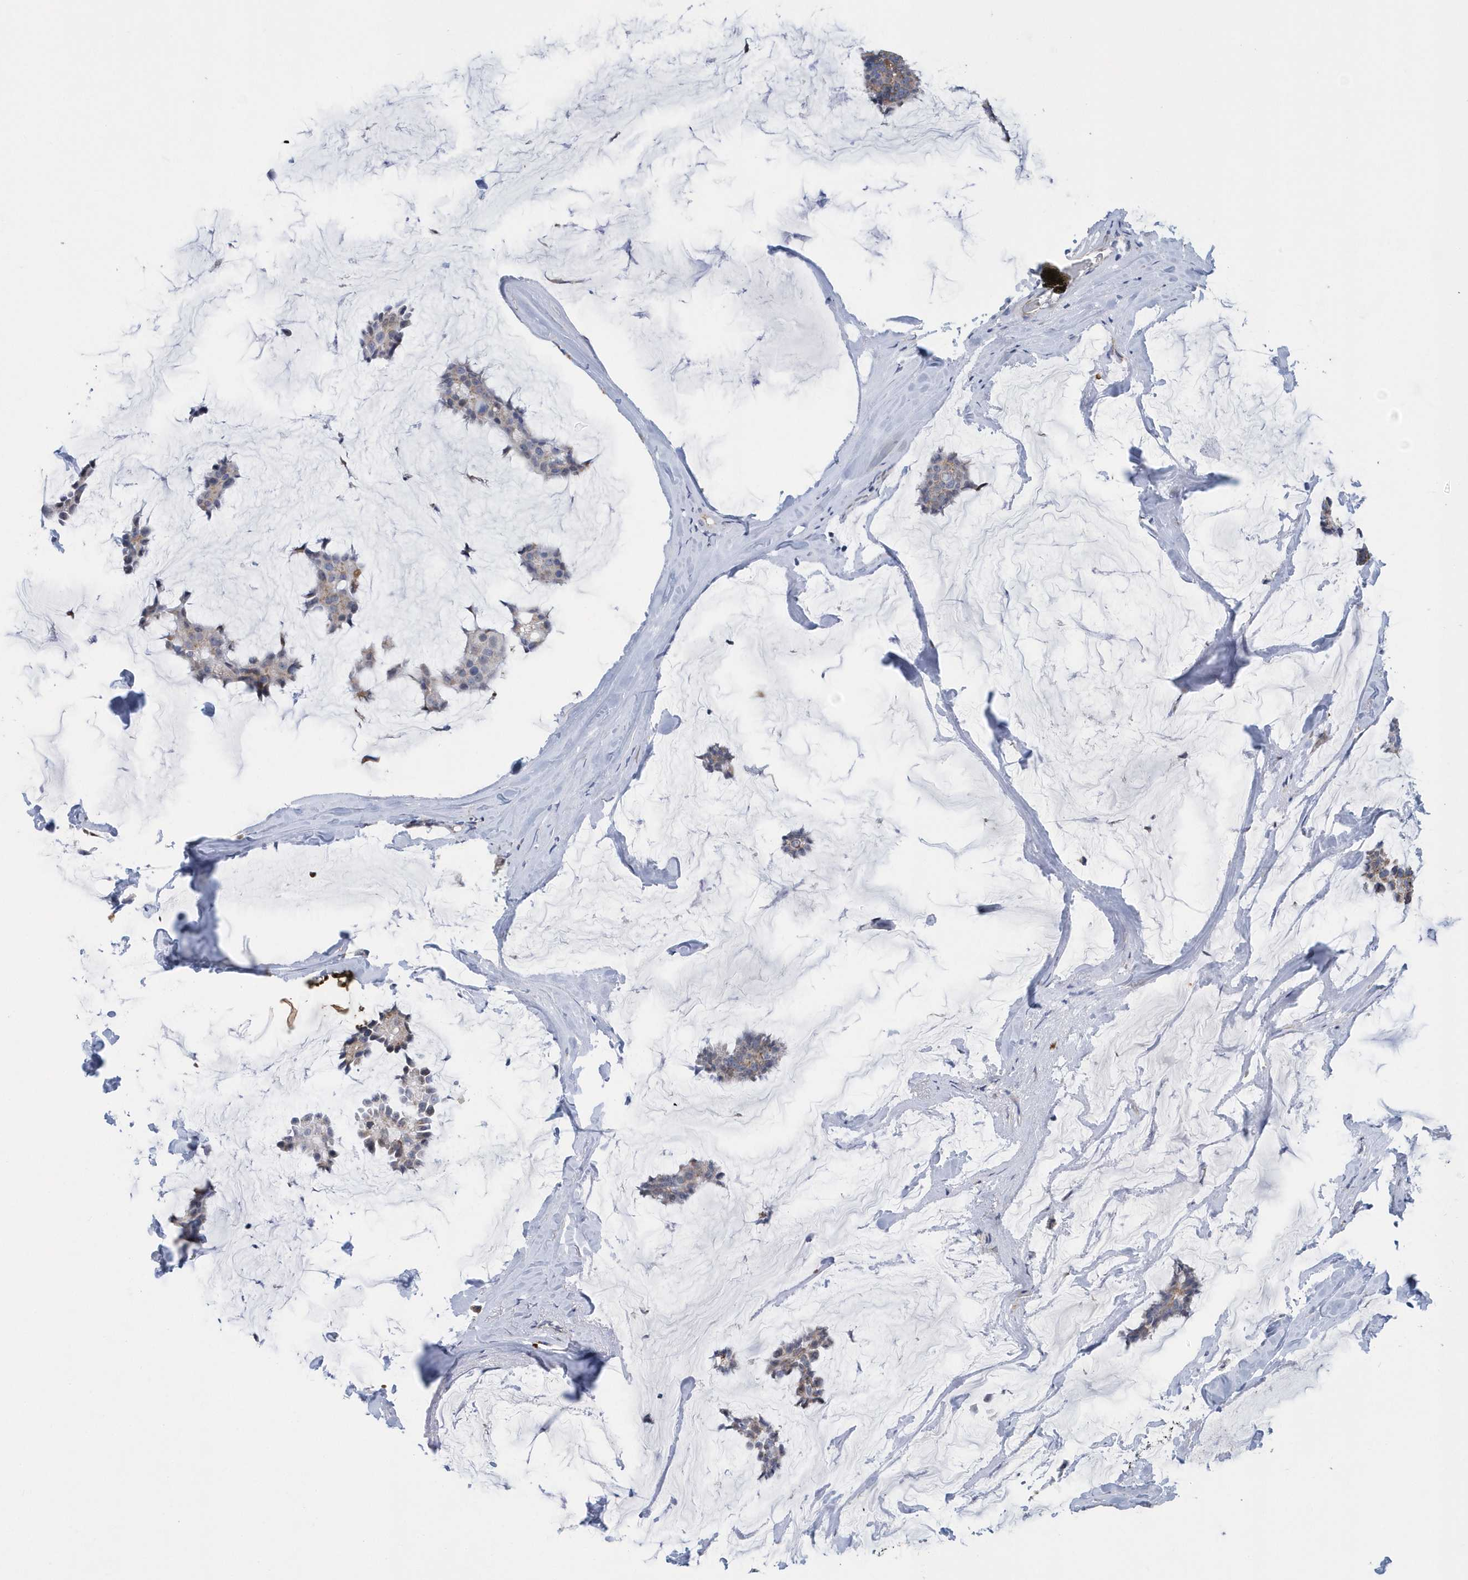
{"staining": {"intensity": "weak", "quantity": "<25%", "location": "cytoplasmic/membranous"}, "tissue": "breast cancer", "cell_type": "Tumor cells", "image_type": "cancer", "snomed": [{"axis": "morphology", "description": "Duct carcinoma"}, {"axis": "topography", "description": "Breast"}], "caption": "Tumor cells show no significant protein staining in intraductal carcinoma (breast).", "gene": "VWA5B2", "patient": {"sex": "female", "age": 93}}